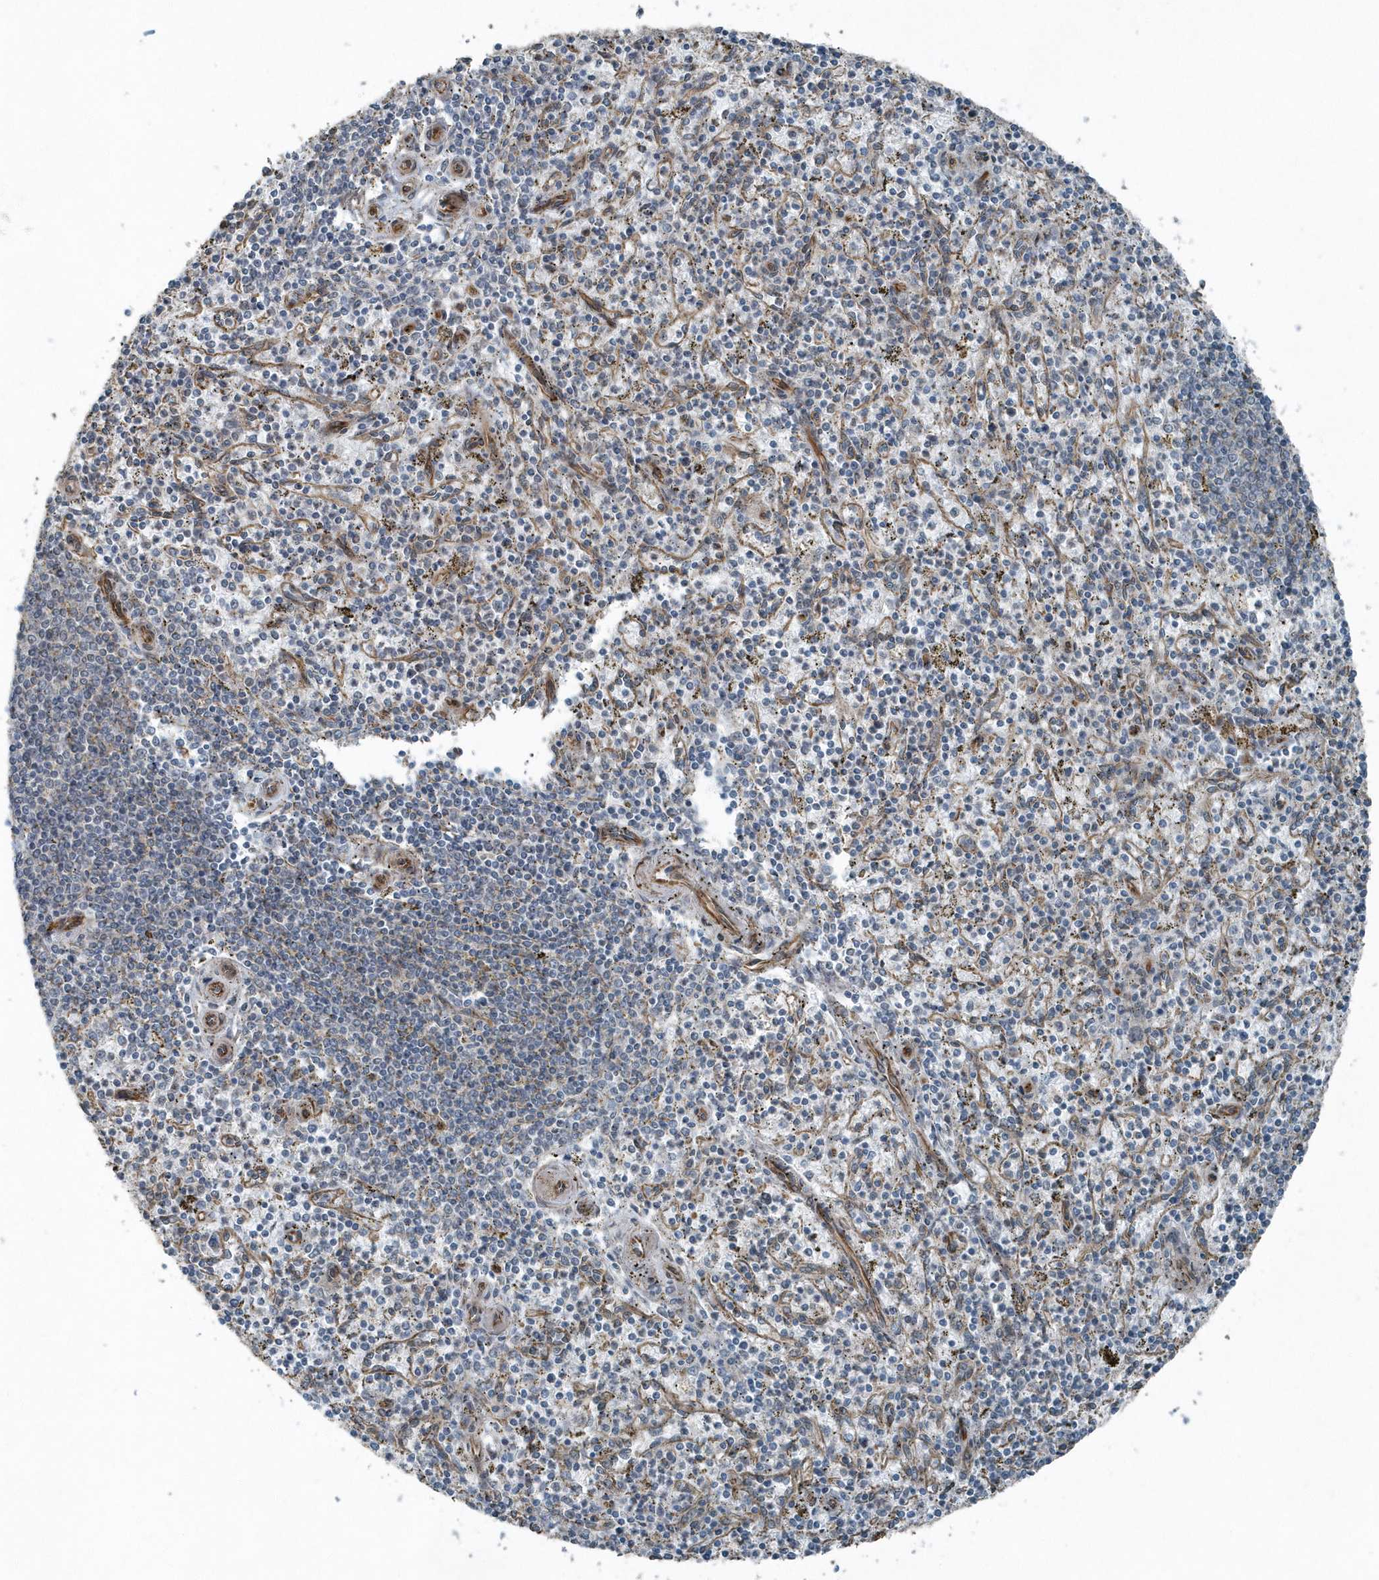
{"staining": {"intensity": "negative", "quantity": "none", "location": "none"}, "tissue": "spleen", "cell_type": "Cells in red pulp", "image_type": "normal", "snomed": [{"axis": "morphology", "description": "Normal tissue, NOS"}, {"axis": "topography", "description": "Spleen"}], "caption": "Spleen stained for a protein using immunohistochemistry (IHC) demonstrates no expression cells in red pulp.", "gene": "GCC2", "patient": {"sex": "male", "age": 72}}